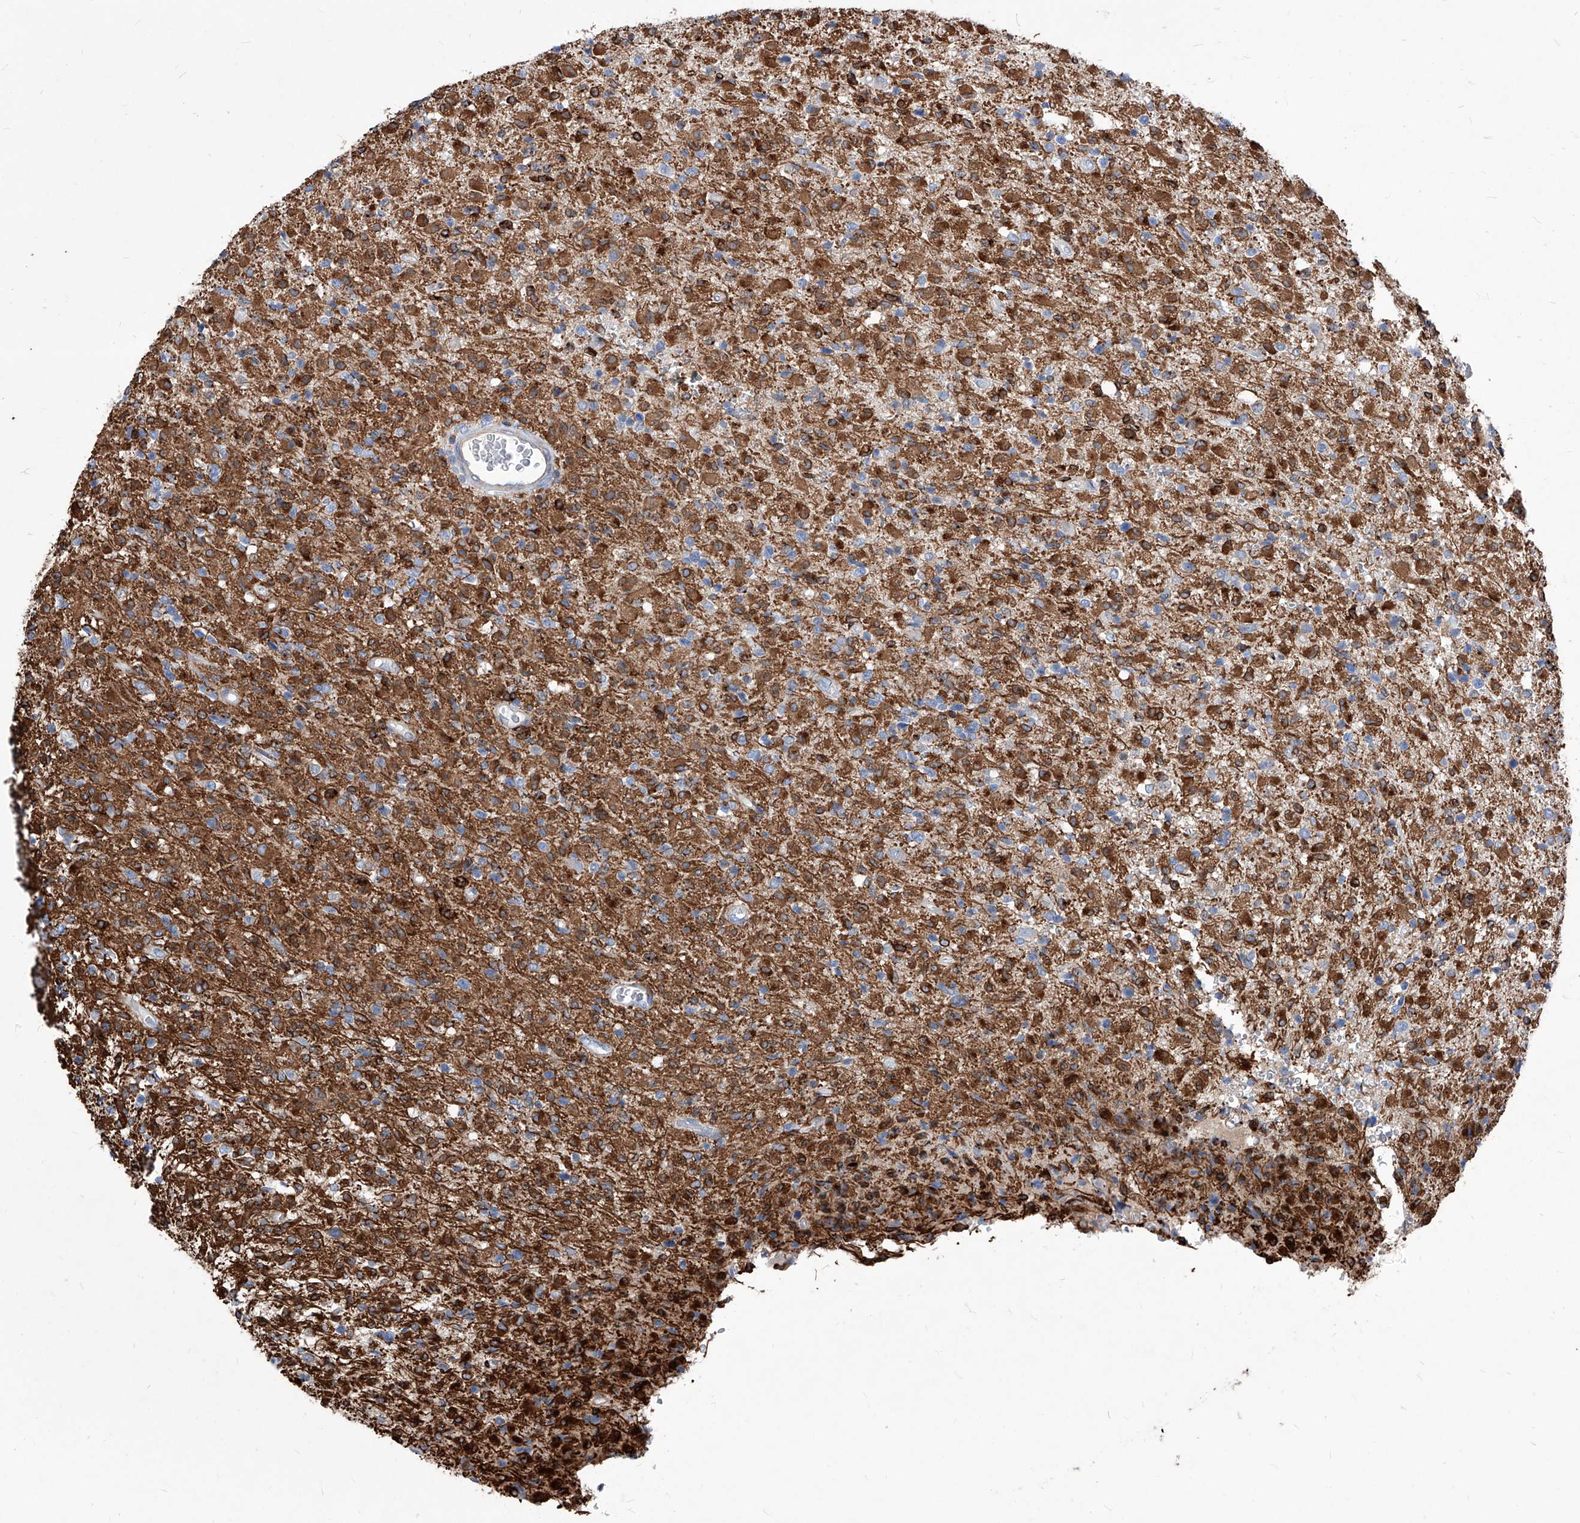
{"staining": {"intensity": "weak", "quantity": "25%-75%", "location": "cytoplasmic/membranous"}, "tissue": "glioma", "cell_type": "Tumor cells", "image_type": "cancer", "snomed": [{"axis": "morphology", "description": "Glioma, malignant, High grade"}, {"axis": "topography", "description": "Brain"}], "caption": "Protein expression analysis of human malignant glioma (high-grade) reveals weak cytoplasmic/membranous positivity in approximately 25%-75% of tumor cells.", "gene": "UBOX5", "patient": {"sex": "female", "age": 57}}